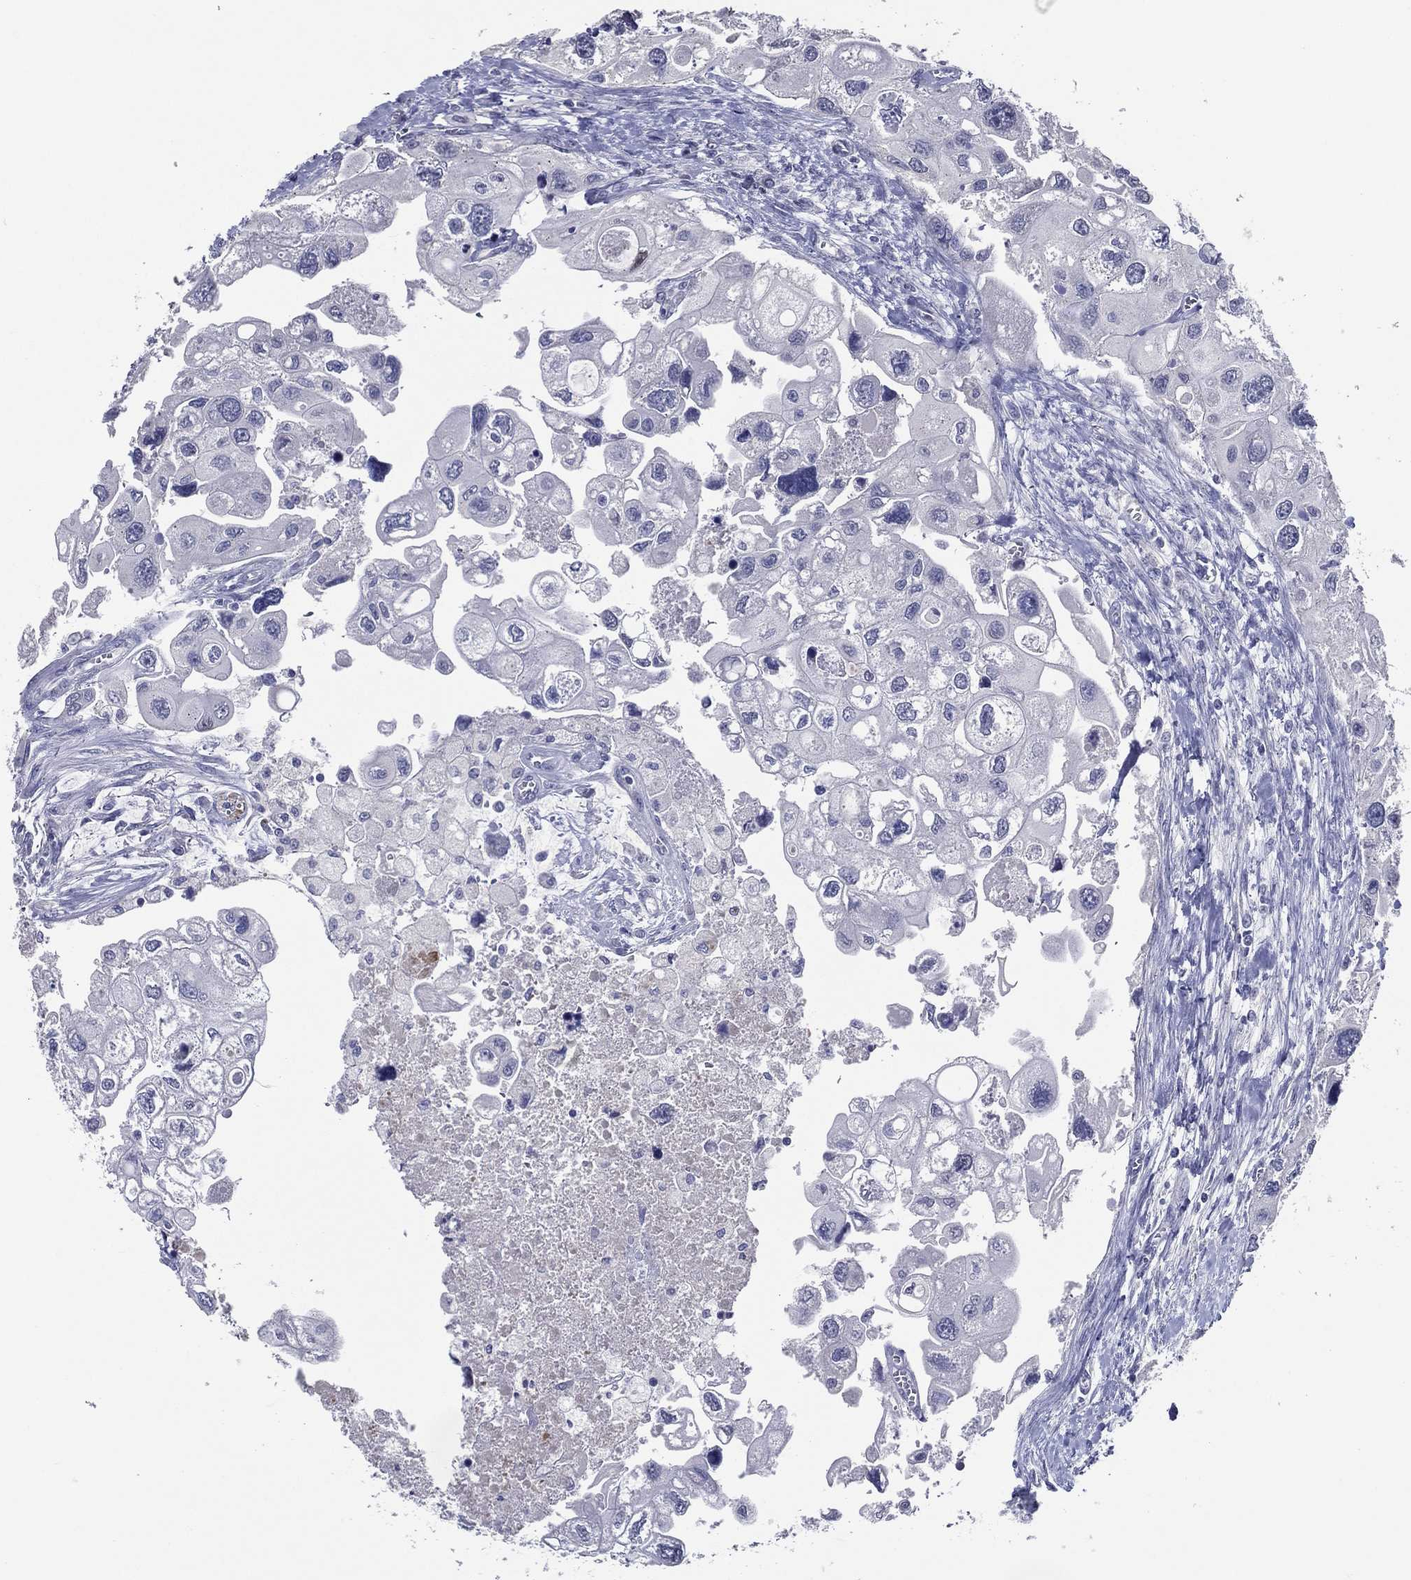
{"staining": {"intensity": "negative", "quantity": "none", "location": "none"}, "tissue": "urothelial cancer", "cell_type": "Tumor cells", "image_type": "cancer", "snomed": [{"axis": "morphology", "description": "Urothelial carcinoma, High grade"}, {"axis": "topography", "description": "Urinary bladder"}], "caption": "This is a micrograph of immunohistochemistry staining of high-grade urothelial carcinoma, which shows no expression in tumor cells.", "gene": "TFAP2A", "patient": {"sex": "male", "age": 59}}